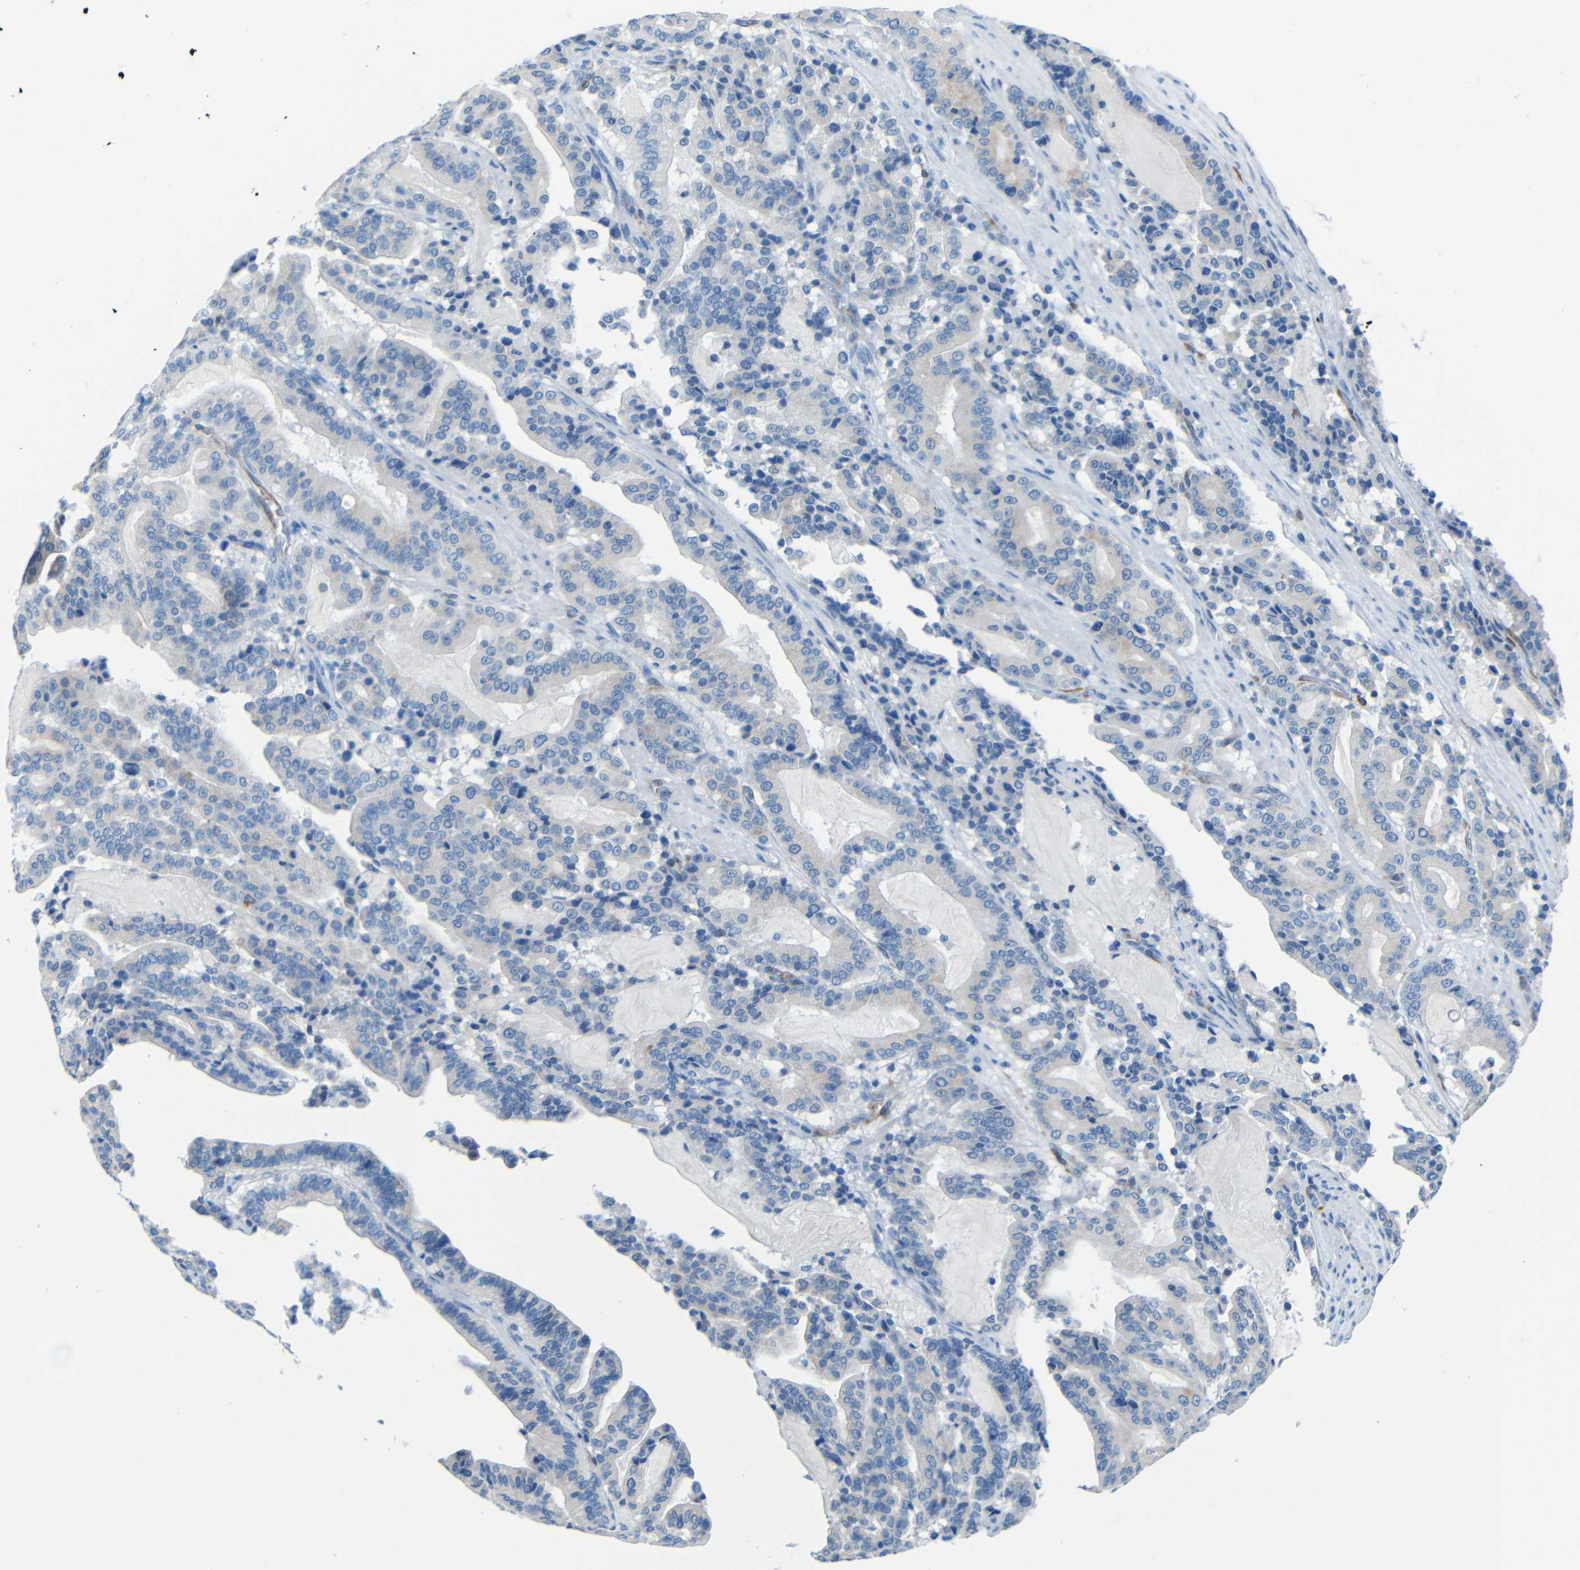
{"staining": {"intensity": "negative", "quantity": "none", "location": "none"}, "tissue": "pancreatic cancer", "cell_type": "Tumor cells", "image_type": "cancer", "snomed": [{"axis": "morphology", "description": "Adenocarcinoma, NOS"}, {"axis": "topography", "description": "Pancreas"}], "caption": "The photomicrograph displays no significant positivity in tumor cells of pancreatic cancer.", "gene": "MAP2", "patient": {"sex": "male", "age": 63}}